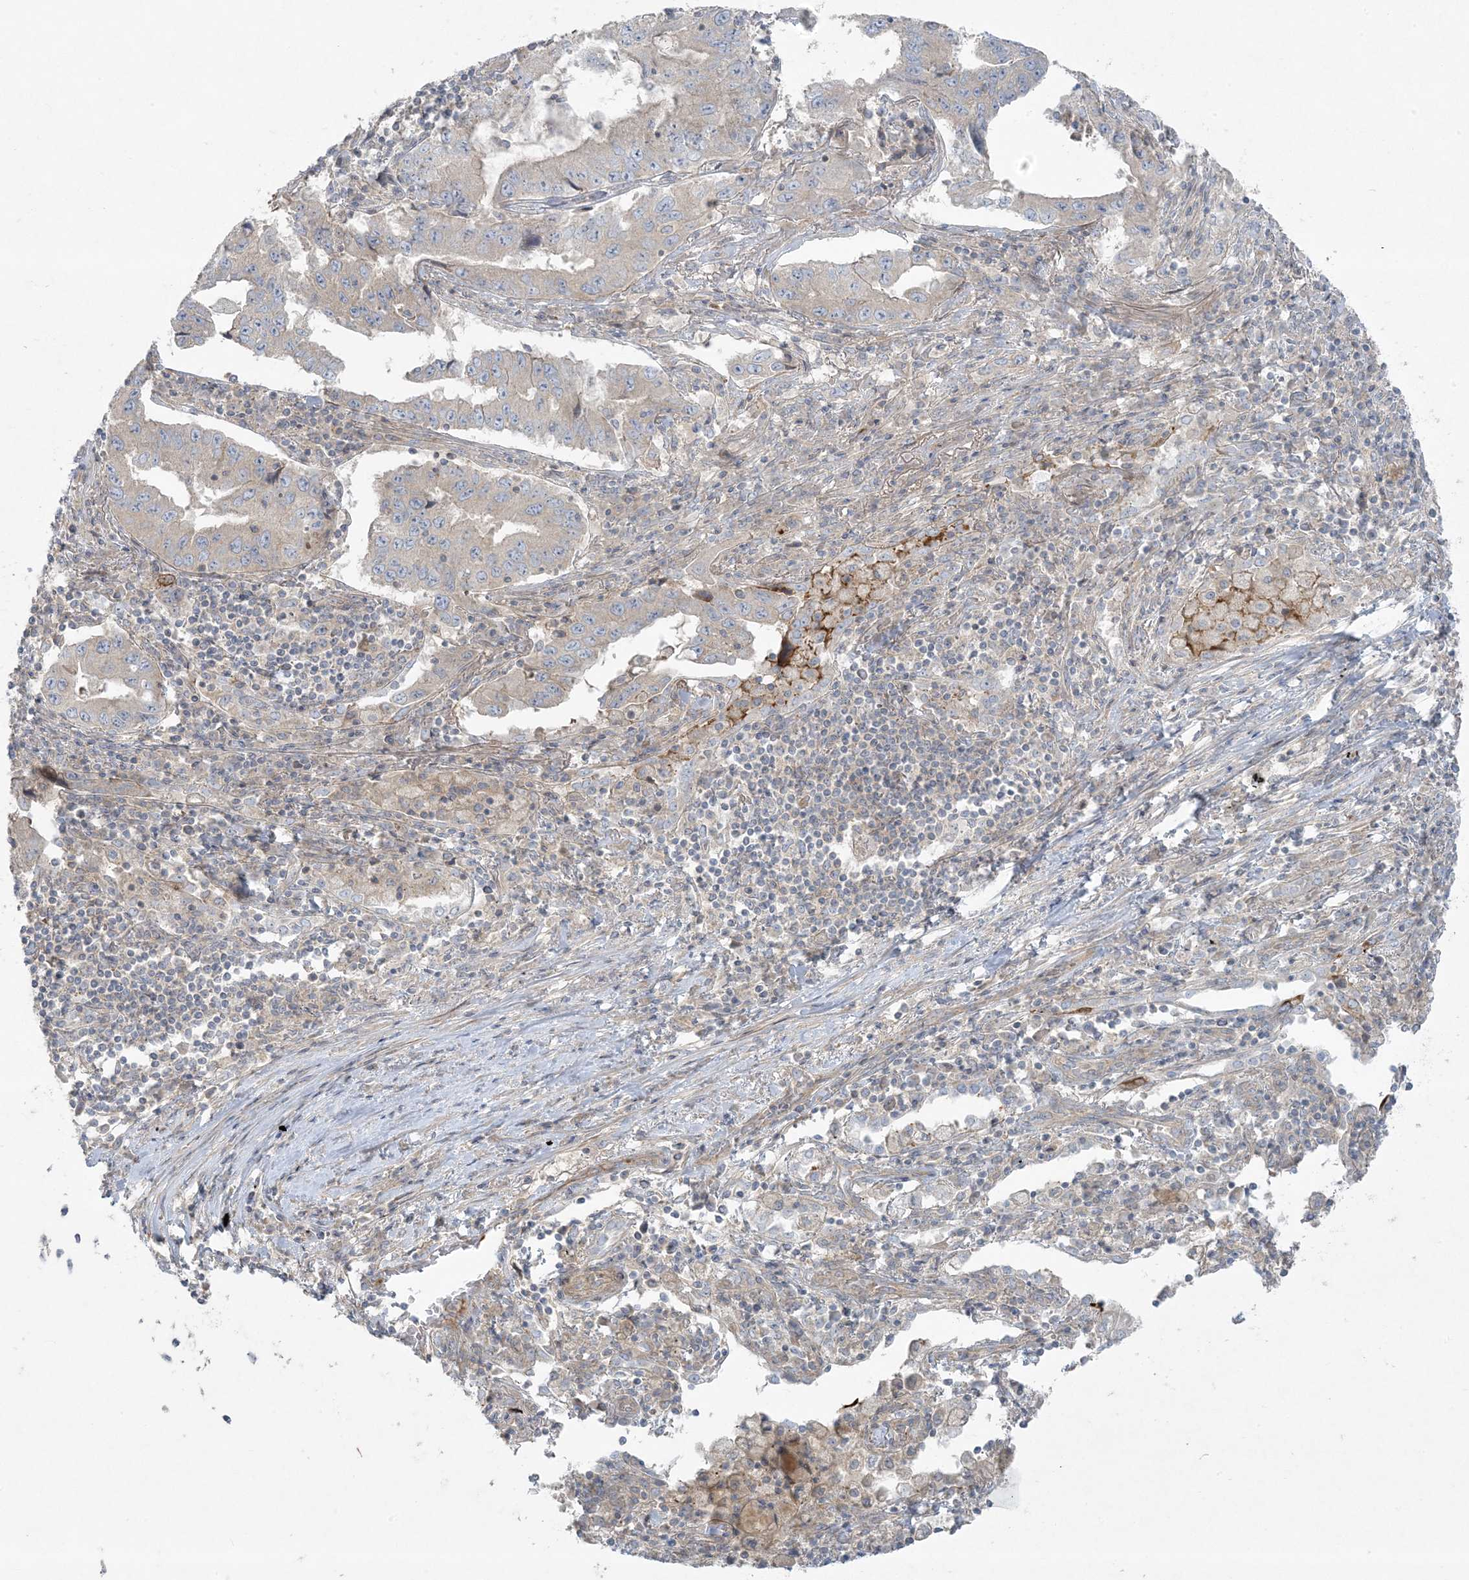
{"staining": {"intensity": "negative", "quantity": "none", "location": "none"}, "tissue": "lung cancer", "cell_type": "Tumor cells", "image_type": "cancer", "snomed": [{"axis": "morphology", "description": "Adenocarcinoma, NOS"}, {"axis": "topography", "description": "Lung"}], "caption": "A histopathology image of adenocarcinoma (lung) stained for a protein exhibits no brown staining in tumor cells.", "gene": "PIK3R4", "patient": {"sex": "female", "age": 51}}